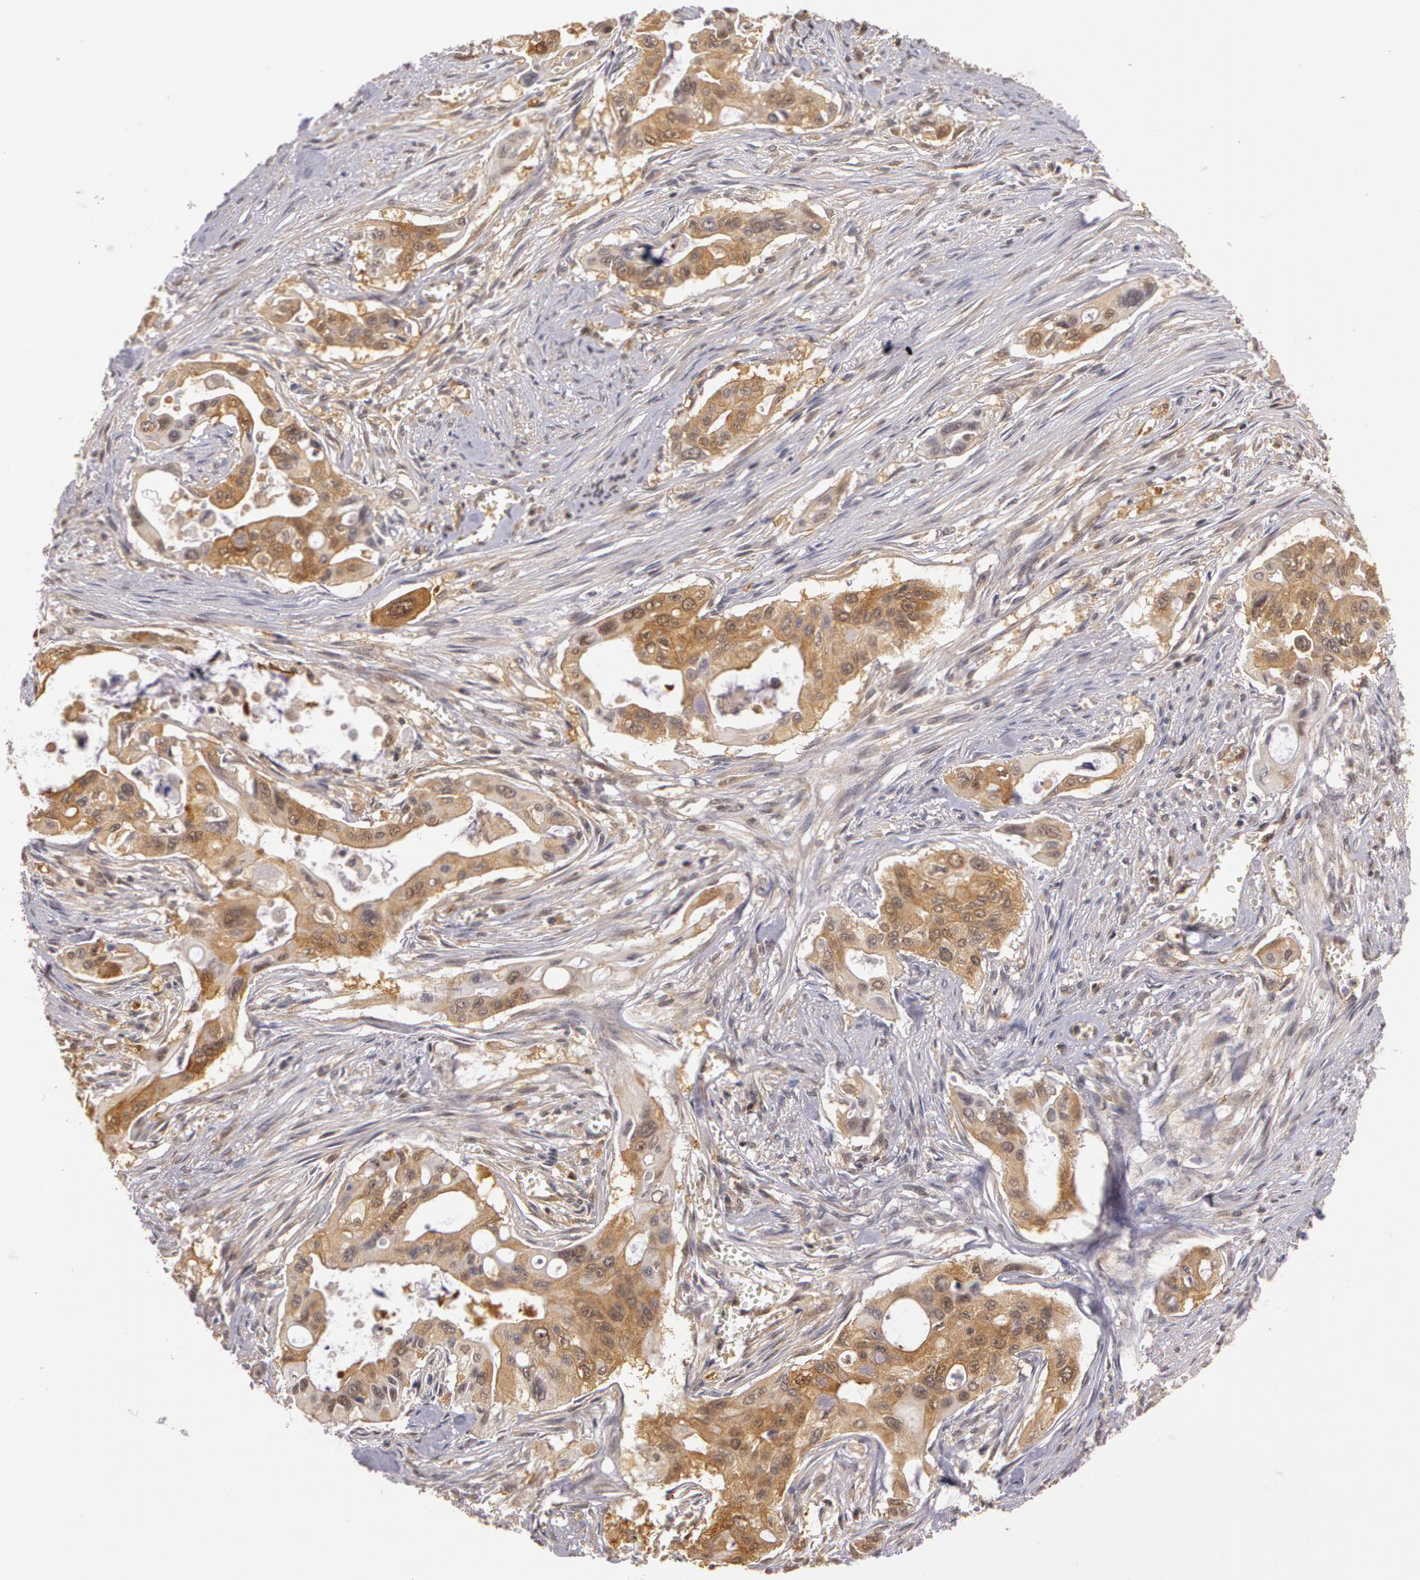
{"staining": {"intensity": "weak", "quantity": ">75%", "location": "cytoplasmic/membranous"}, "tissue": "pancreatic cancer", "cell_type": "Tumor cells", "image_type": "cancer", "snomed": [{"axis": "morphology", "description": "Adenocarcinoma, NOS"}, {"axis": "topography", "description": "Pancreas"}], "caption": "An IHC image of neoplastic tissue is shown. Protein staining in brown shows weak cytoplasmic/membranous positivity in pancreatic cancer within tumor cells.", "gene": "AHSA1", "patient": {"sex": "male", "age": 77}}